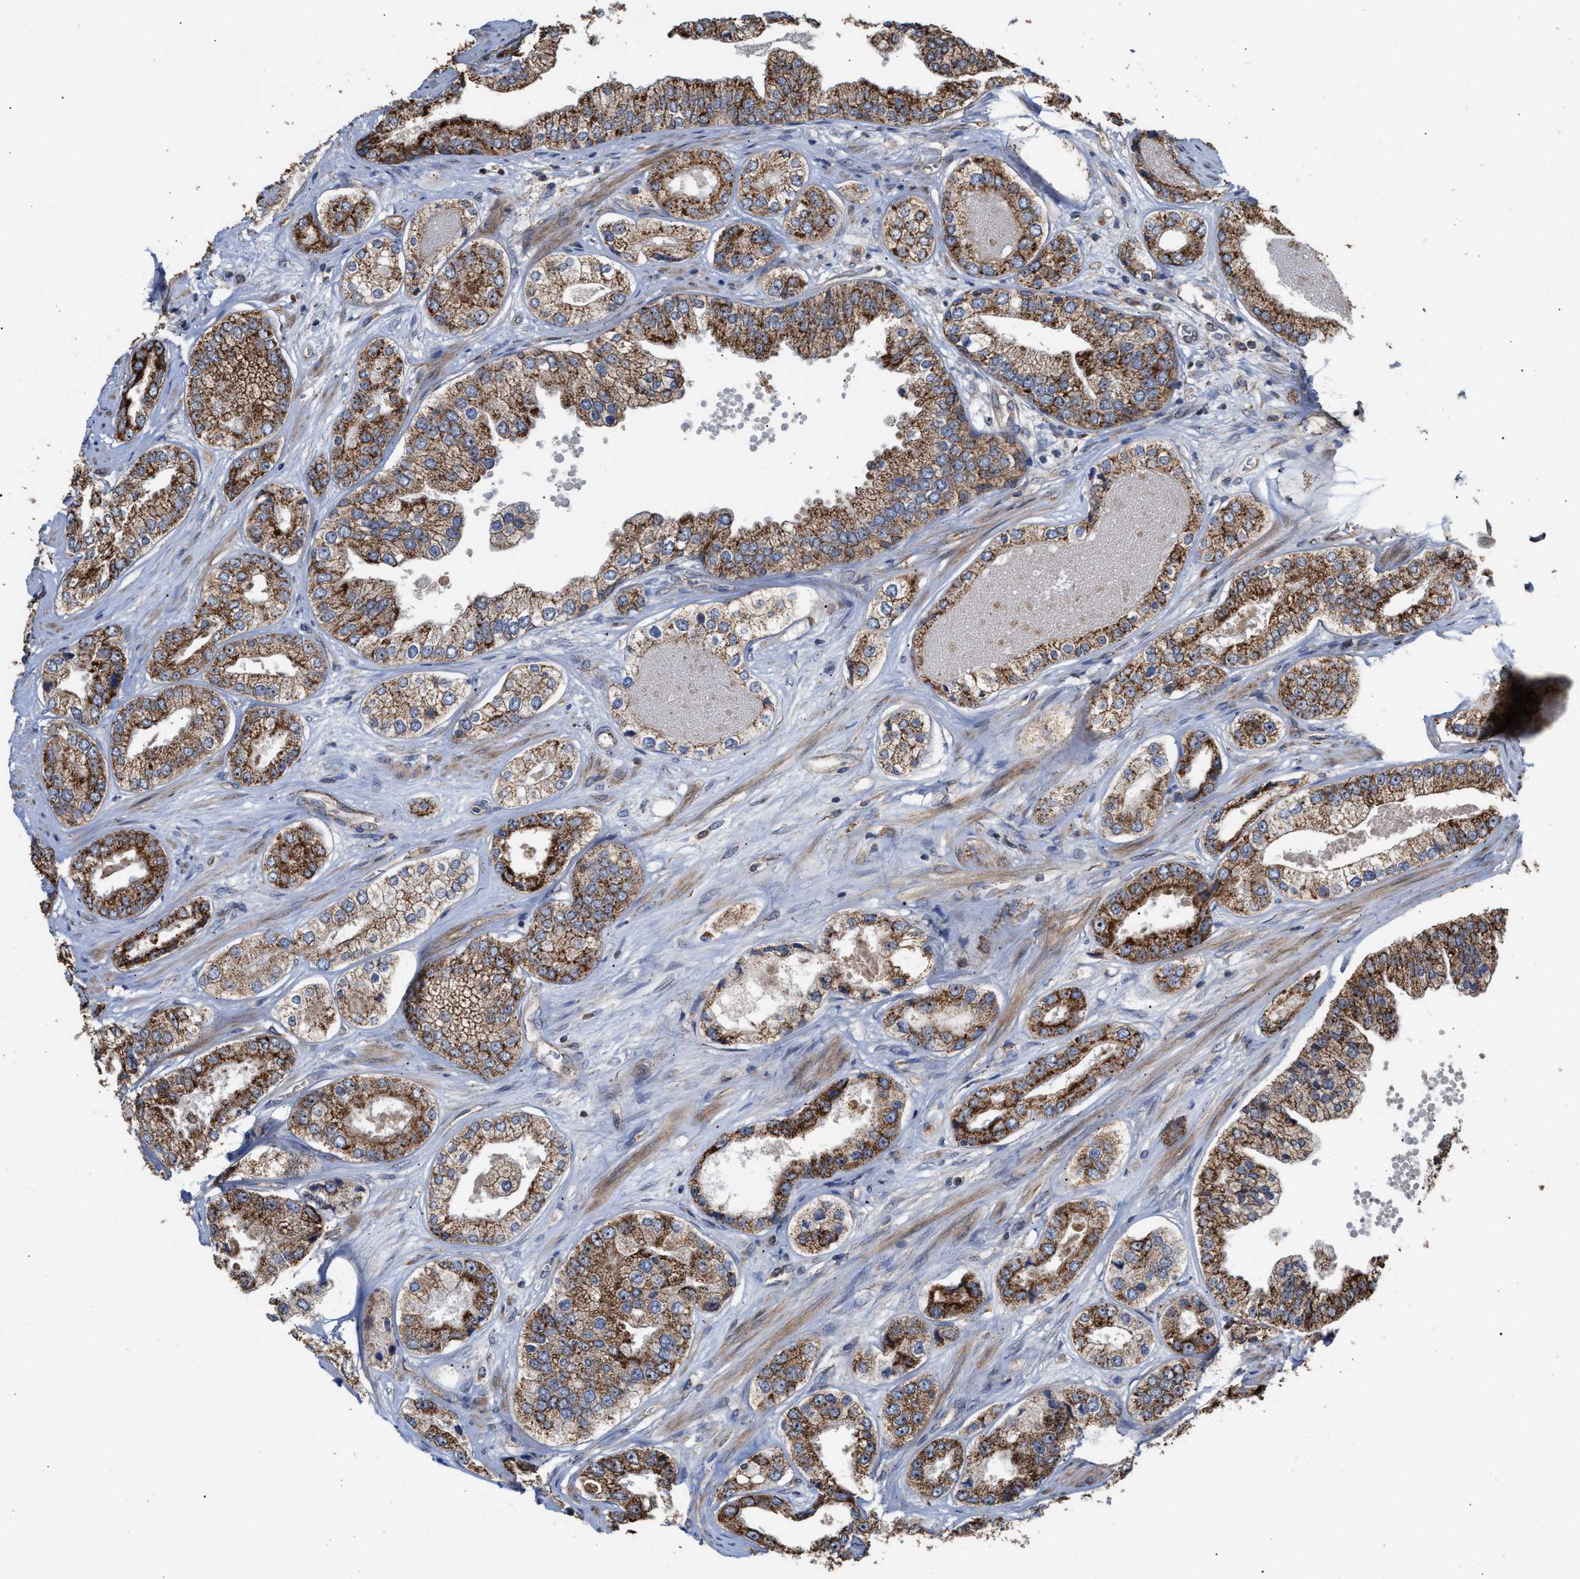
{"staining": {"intensity": "strong", "quantity": ">75%", "location": "cytoplasmic/membranous"}, "tissue": "prostate cancer", "cell_type": "Tumor cells", "image_type": "cancer", "snomed": [{"axis": "morphology", "description": "Adenocarcinoma, High grade"}, {"axis": "topography", "description": "Prostate"}], "caption": "Tumor cells reveal strong cytoplasmic/membranous staining in about >75% of cells in prostate cancer (high-grade adenocarcinoma). (DAB (3,3'-diaminobenzidine) = brown stain, brightfield microscopy at high magnification).", "gene": "EXOSC2", "patient": {"sex": "male", "age": 61}}